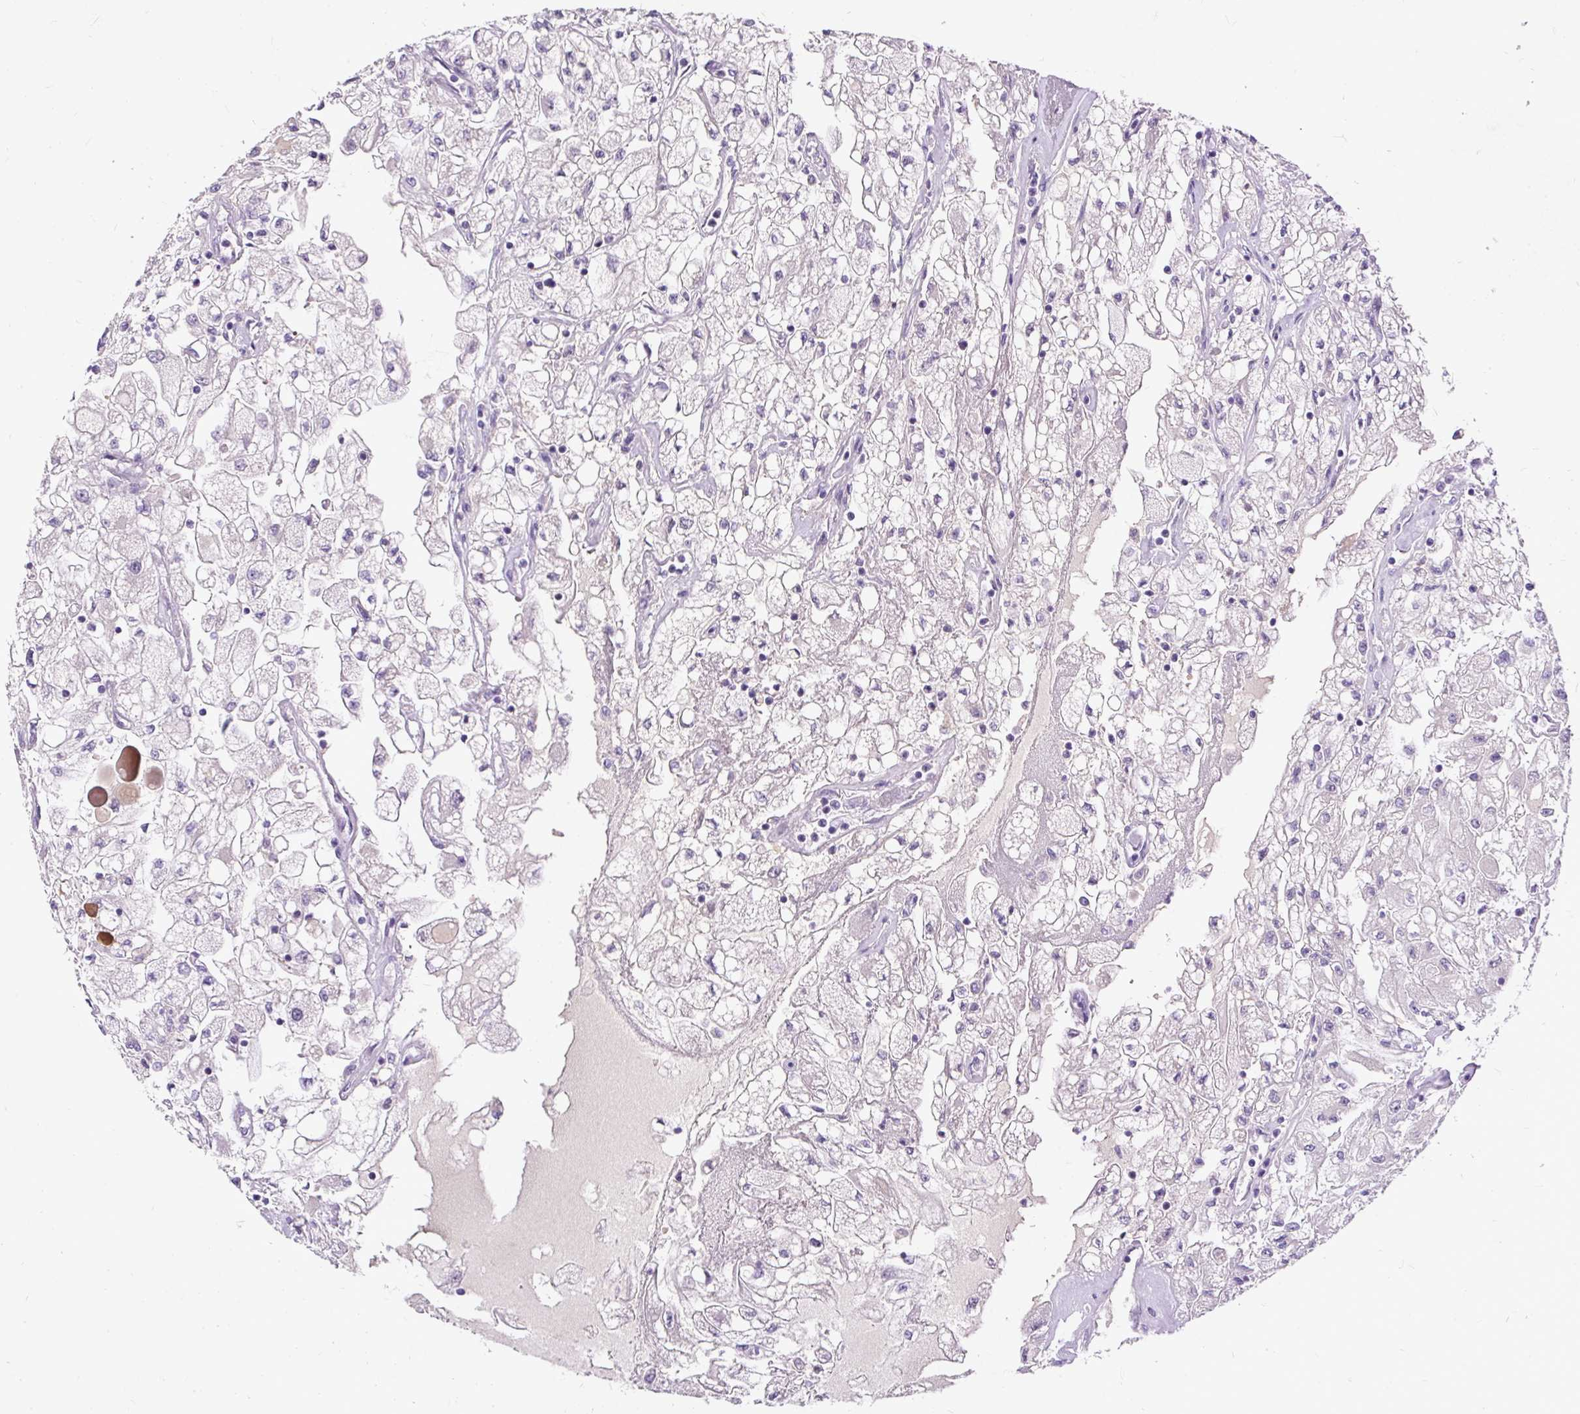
{"staining": {"intensity": "negative", "quantity": "none", "location": "none"}, "tissue": "renal cancer", "cell_type": "Tumor cells", "image_type": "cancer", "snomed": [{"axis": "morphology", "description": "Adenocarcinoma, NOS"}, {"axis": "topography", "description": "Kidney"}], "caption": "High magnification brightfield microscopy of renal cancer (adenocarcinoma) stained with DAB (brown) and counterstained with hematoxylin (blue): tumor cells show no significant positivity.", "gene": "KRTAP20-3", "patient": {"sex": "male", "age": 80}}